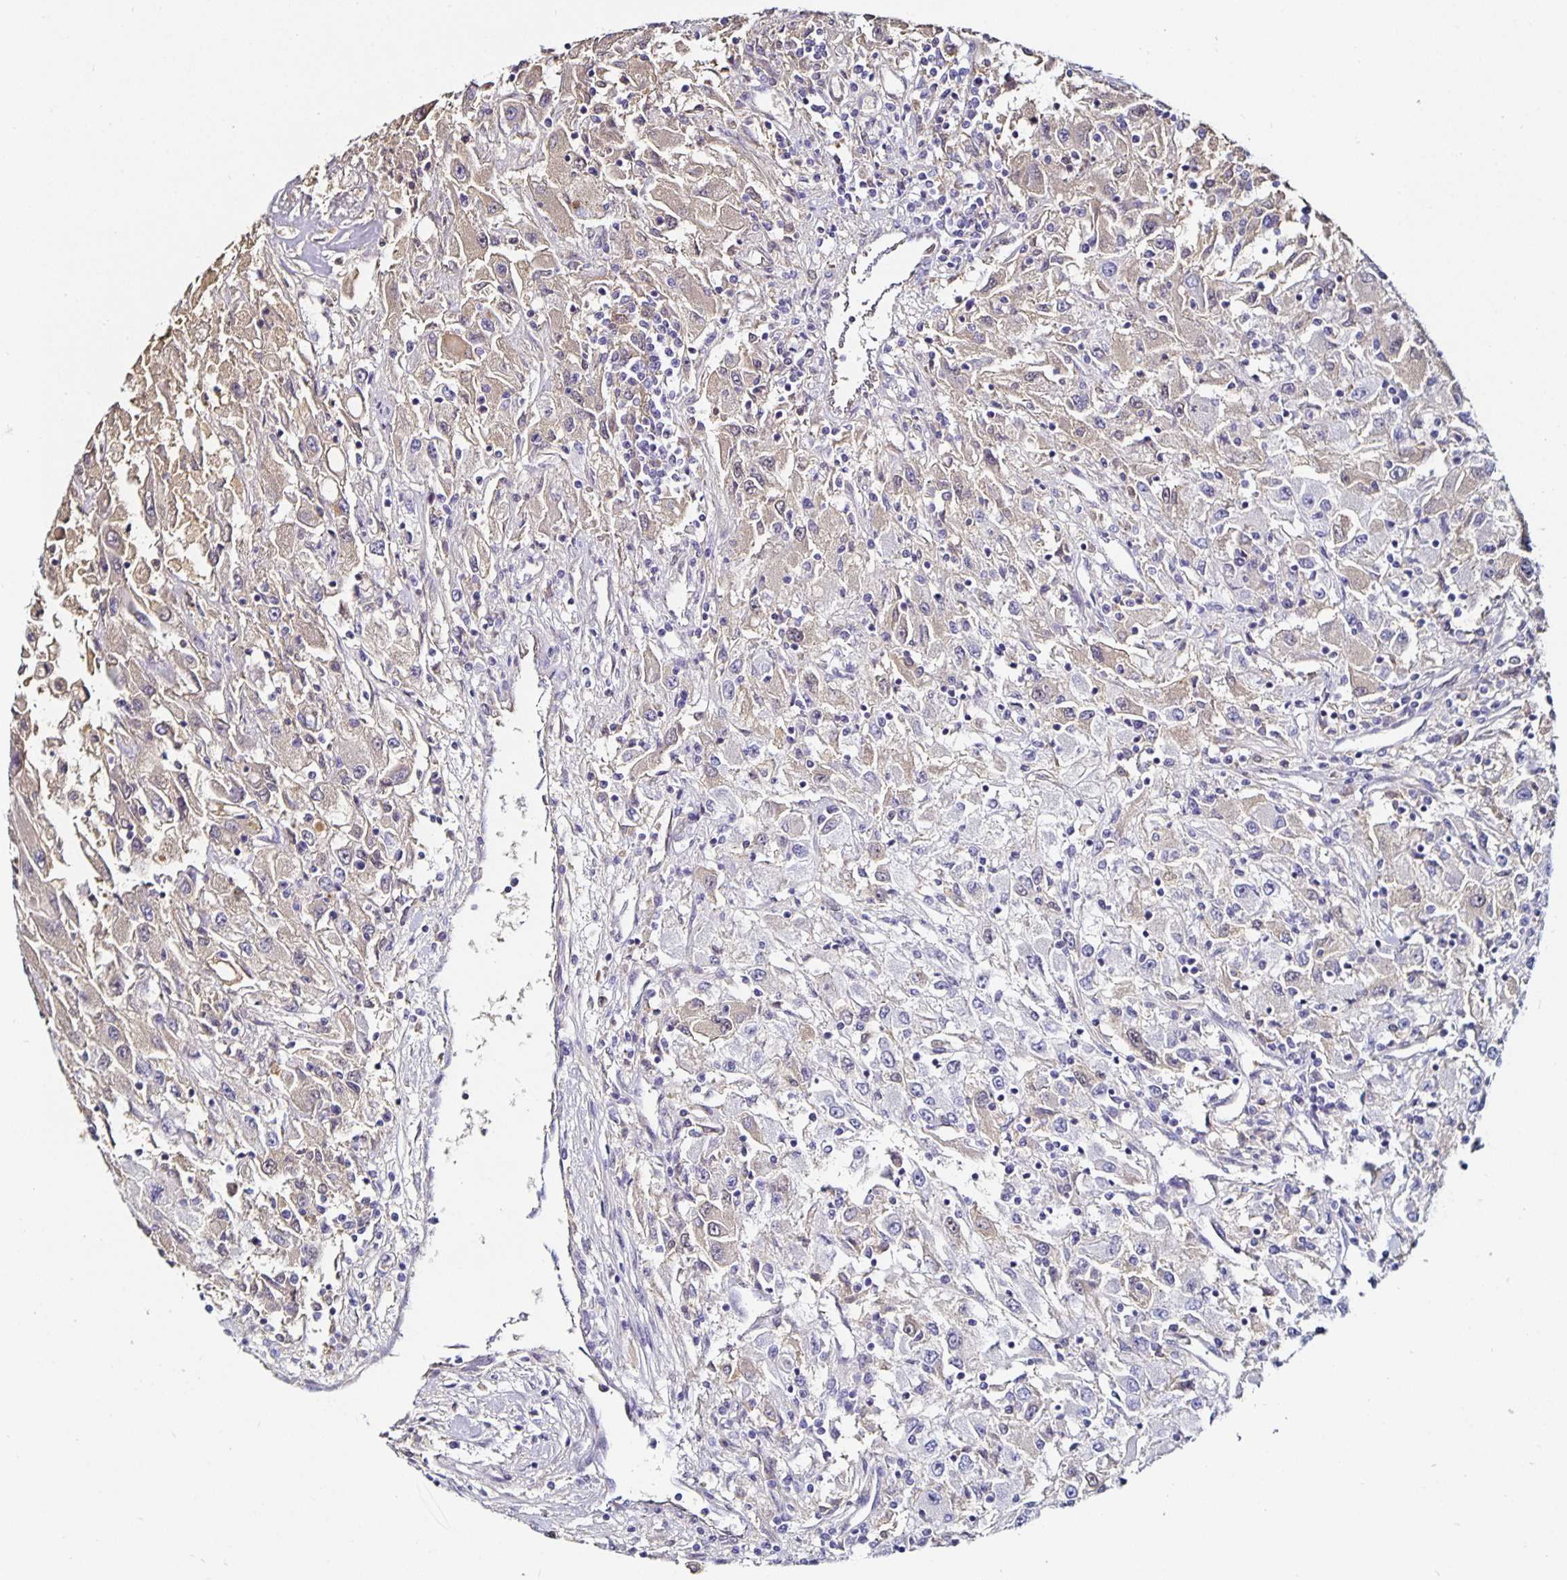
{"staining": {"intensity": "weak", "quantity": "25%-75%", "location": "cytoplasmic/membranous"}, "tissue": "renal cancer", "cell_type": "Tumor cells", "image_type": "cancer", "snomed": [{"axis": "morphology", "description": "Adenocarcinoma, NOS"}, {"axis": "topography", "description": "Kidney"}], "caption": "Renal cancer (adenocarcinoma) stained with immunohistochemistry shows weak cytoplasmic/membranous positivity in approximately 25%-75% of tumor cells.", "gene": "TTR", "patient": {"sex": "female", "age": 67}}